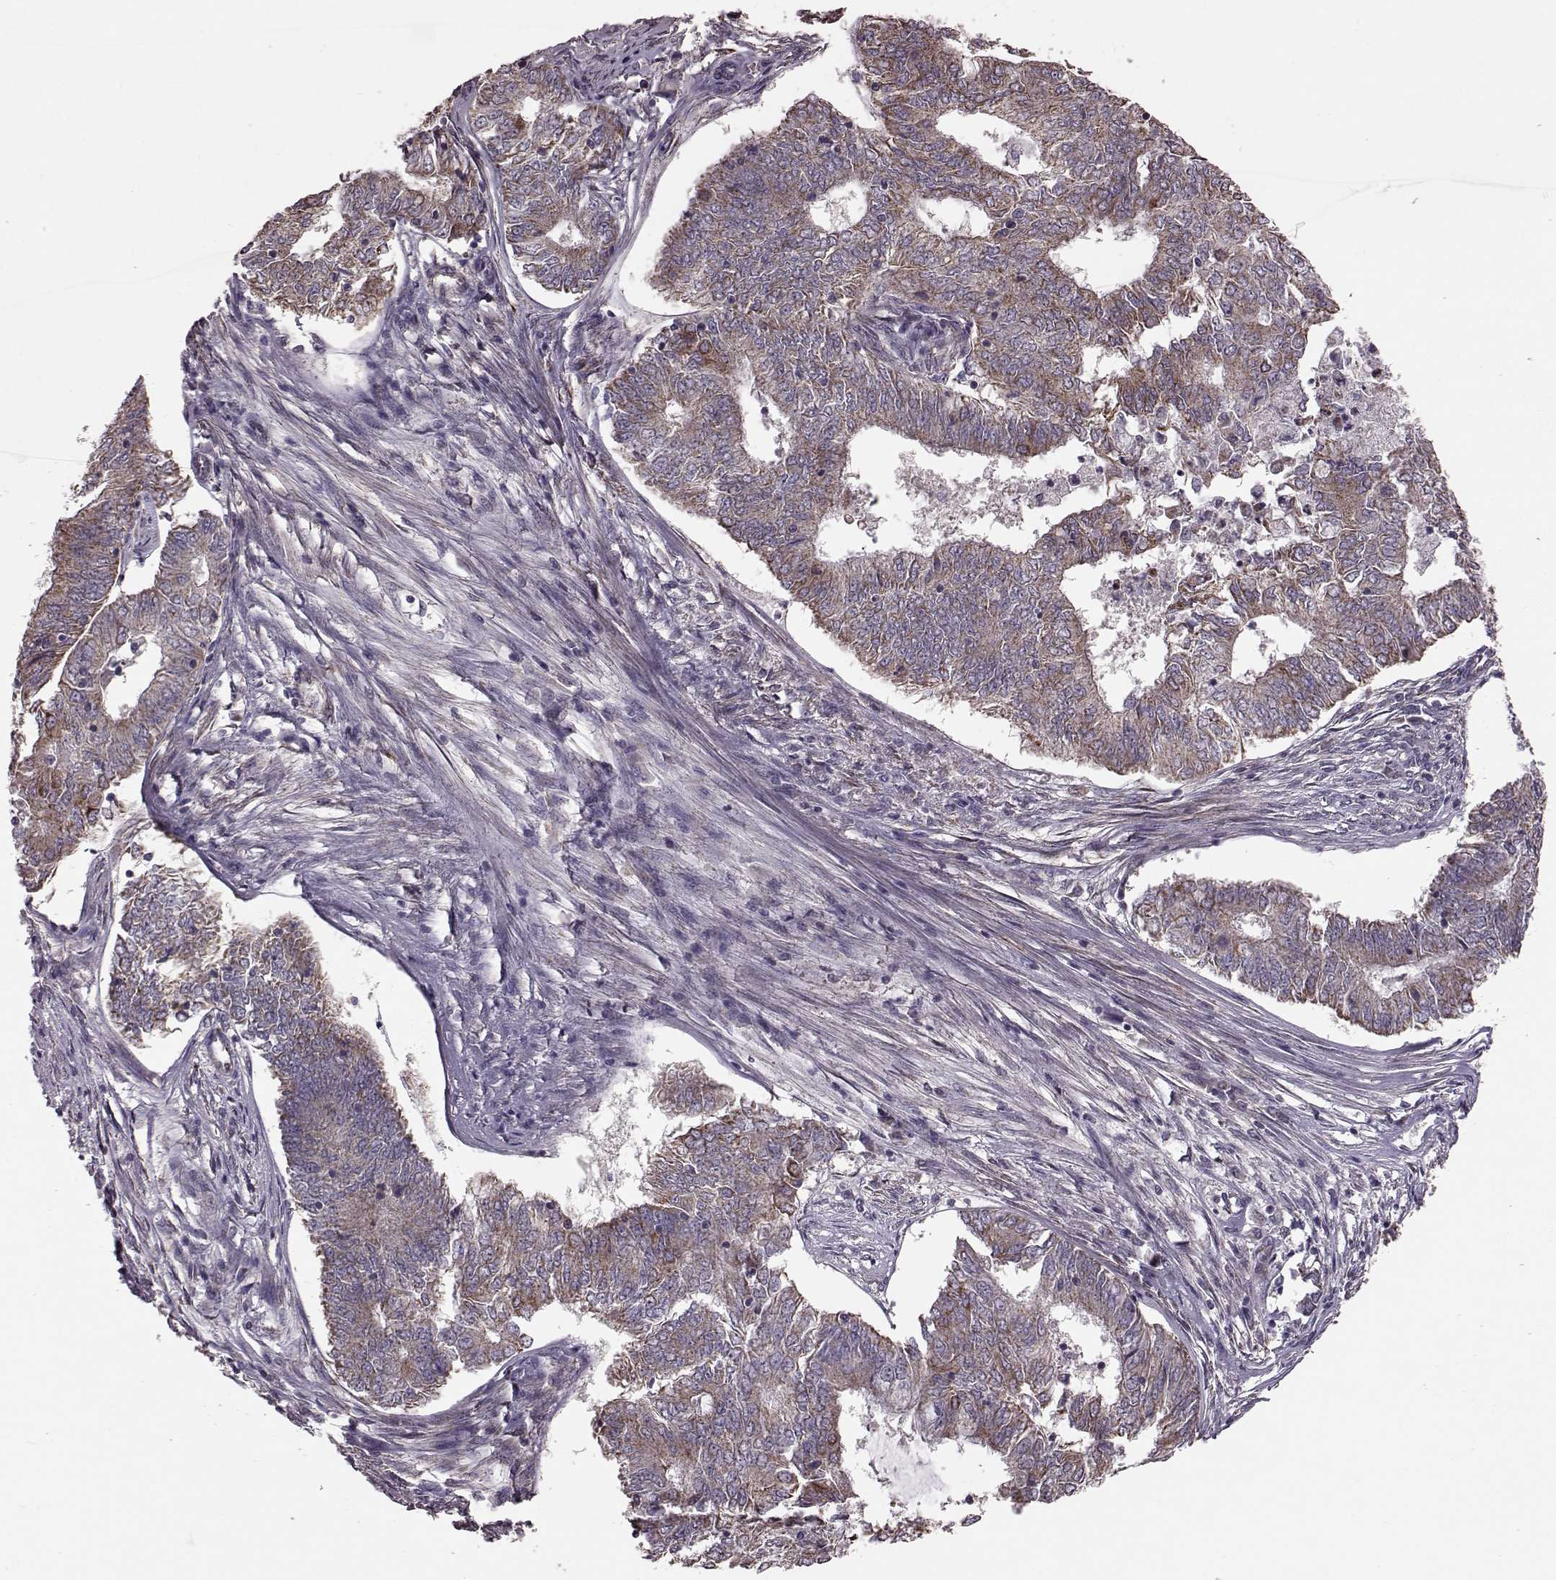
{"staining": {"intensity": "moderate", "quantity": ">75%", "location": "cytoplasmic/membranous"}, "tissue": "endometrial cancer", "cell_type": "Tumor cells", "image_type": "cancer", "snomed": [{"axis": "morphology", "description": "Adenocarcinoma, NOS"}, {"axis": "topography", "description": "Endometrium"}], "caption": "There is medium levels of moderate cytoplasmic/membranous staining in tumor cells of endometrial cancer, as demonstrated by immunohistochemical staining (brown color).", "gene": "PUDP", "patient": {"sex": "female", "age": 62}}